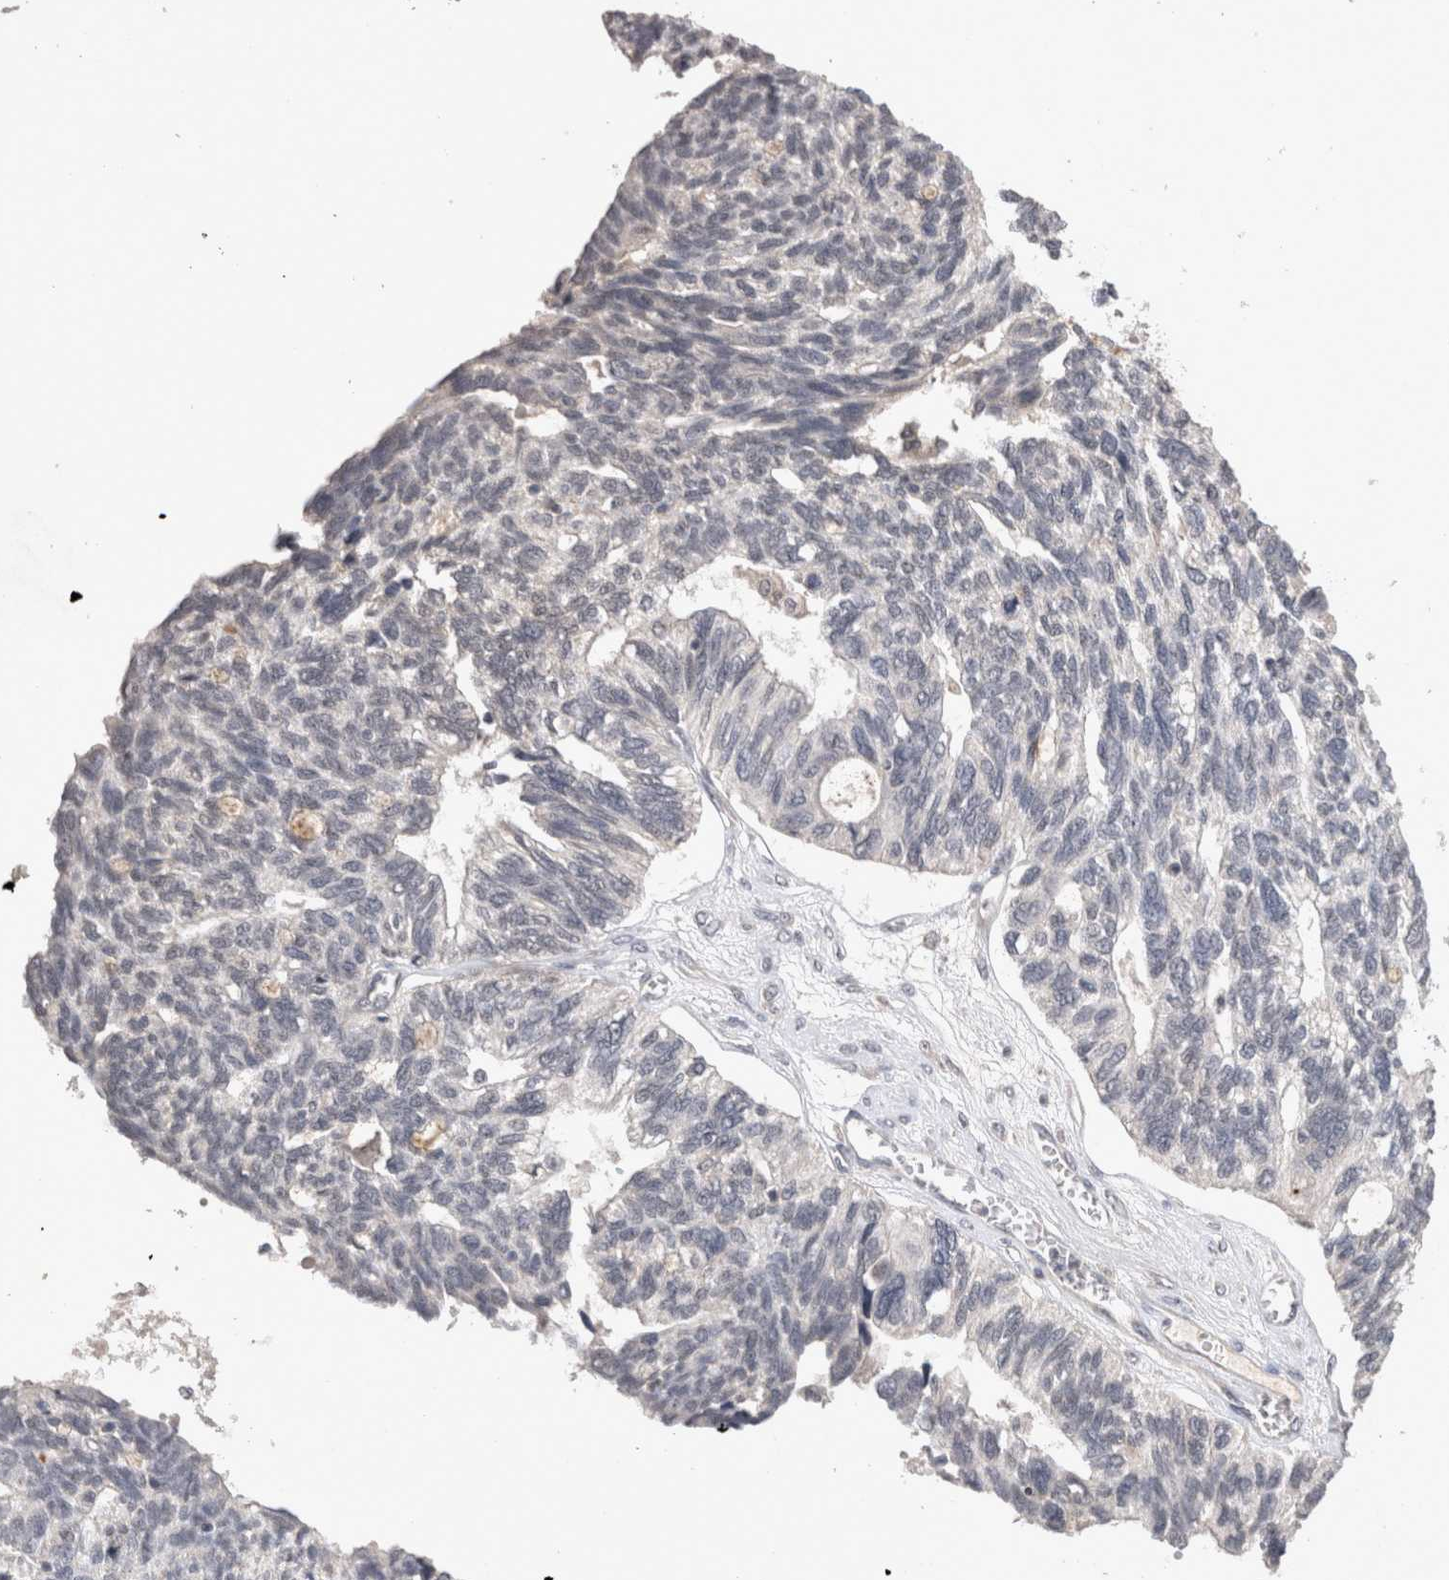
{"staining": {"intensity": "negative", "quantity": "none", "location": "none"}, "tissue": "ovarian cancer", "cell_type": "Tumor cells", "image_type": "cancer", "snomed": [{"axis": "morphology", "description": "Cystadenocarcinoma, serous, NOS"}, {"axis": "topography", "description": "Ovary"}], "caption": "This is an immunohistochemistry (IHC) photomicrograph of human ovarian cancer (serous cystadenocarcinoma). There is no expression in tumor cells.", "gene": "RASSF3", "patient": {"sex": "female", "age": 79}}